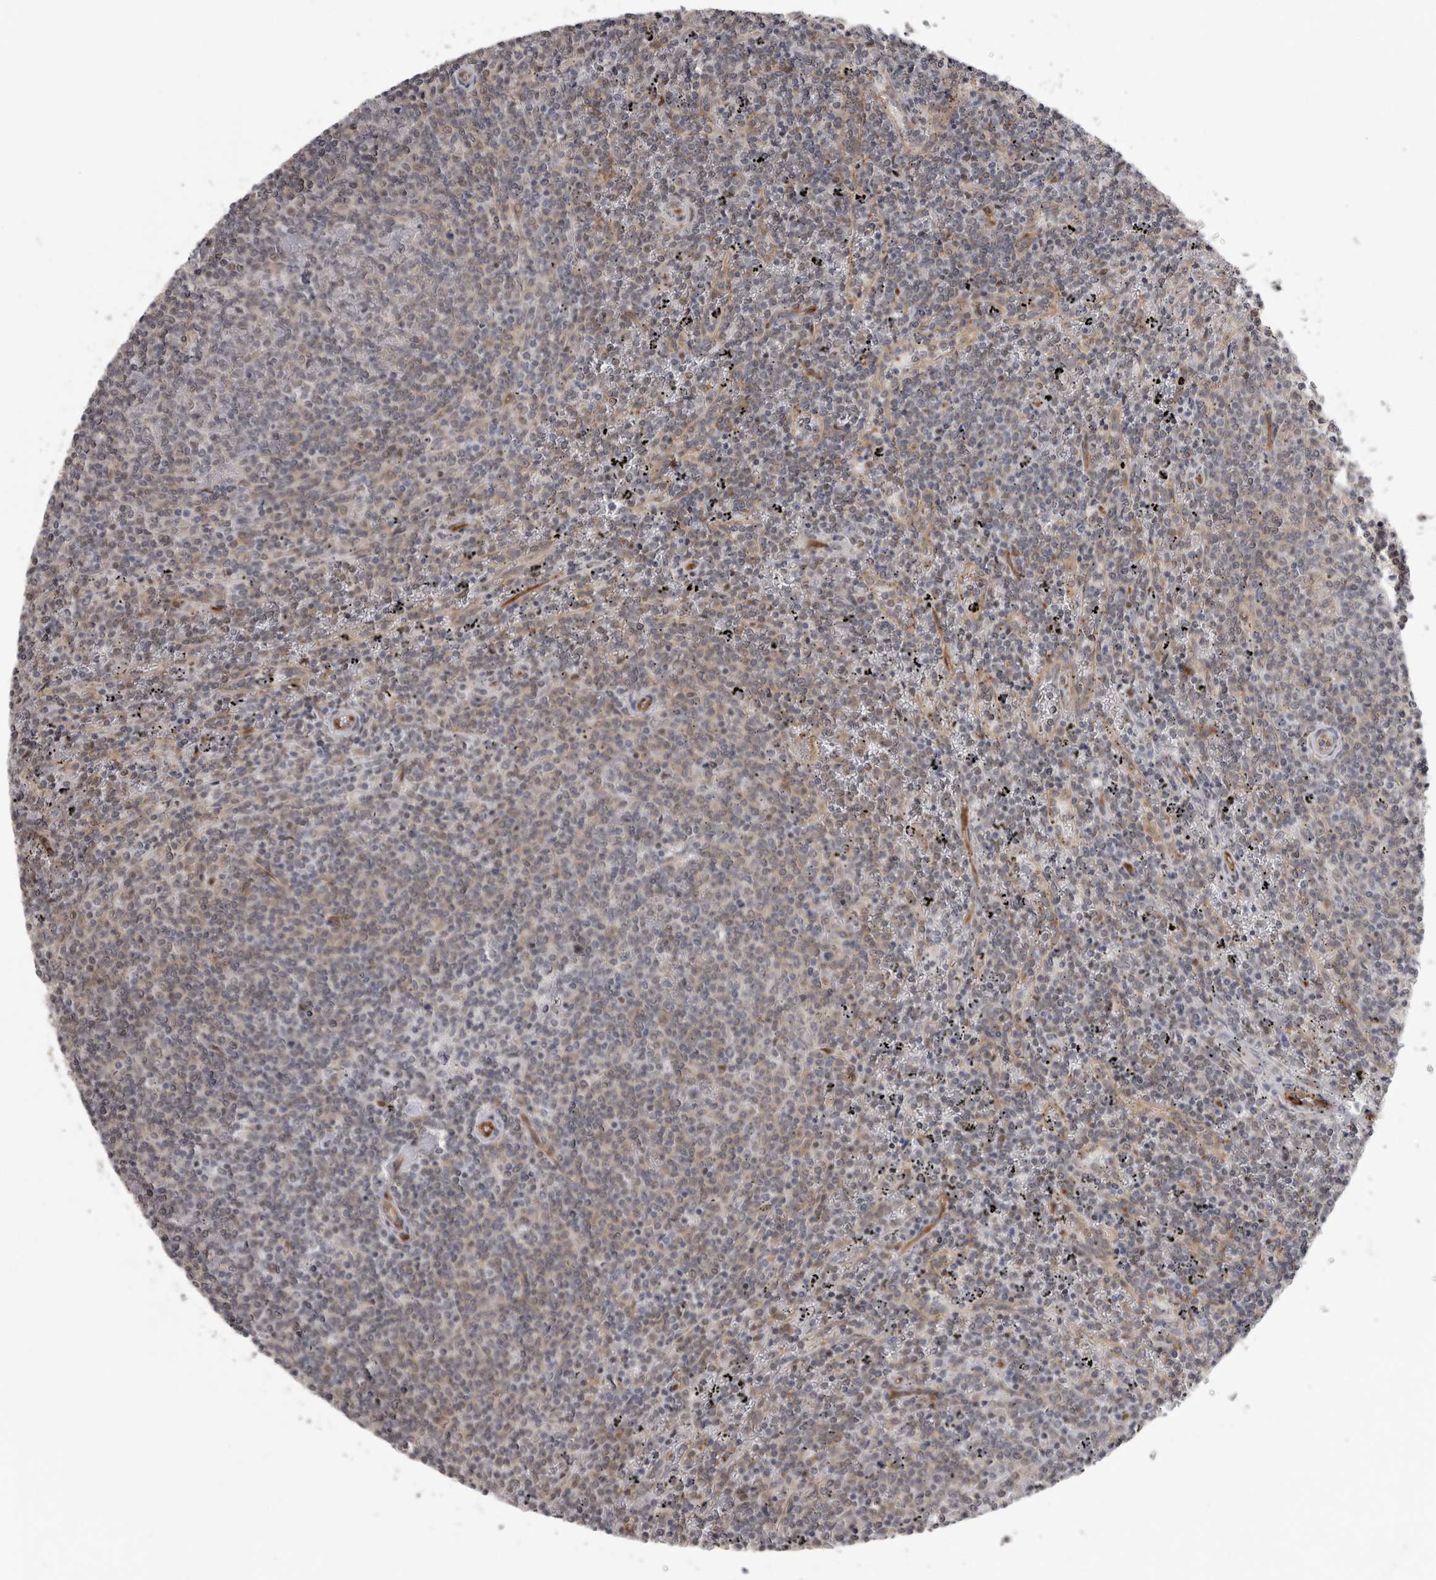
{"staining": {"intensity": "negative", "quantity": "none", "location": "none"}, "tissue": "lymphoma", "cell_type": "Tumor cells", "image_type": "cancer", "snomed": [{"axis": "morphology", "description": "Malignant lymphoma, non-Hodgkin's type, Low grade"}, {"axis": "topography", "description": "Spleen"}], "caption": "This is an immunohistochemistry (IHC) image of human lymphoma. There is no positivity in tumor cells.", "gene": "RALGPS2", "patient": {"sex": "female", "age": 50}}